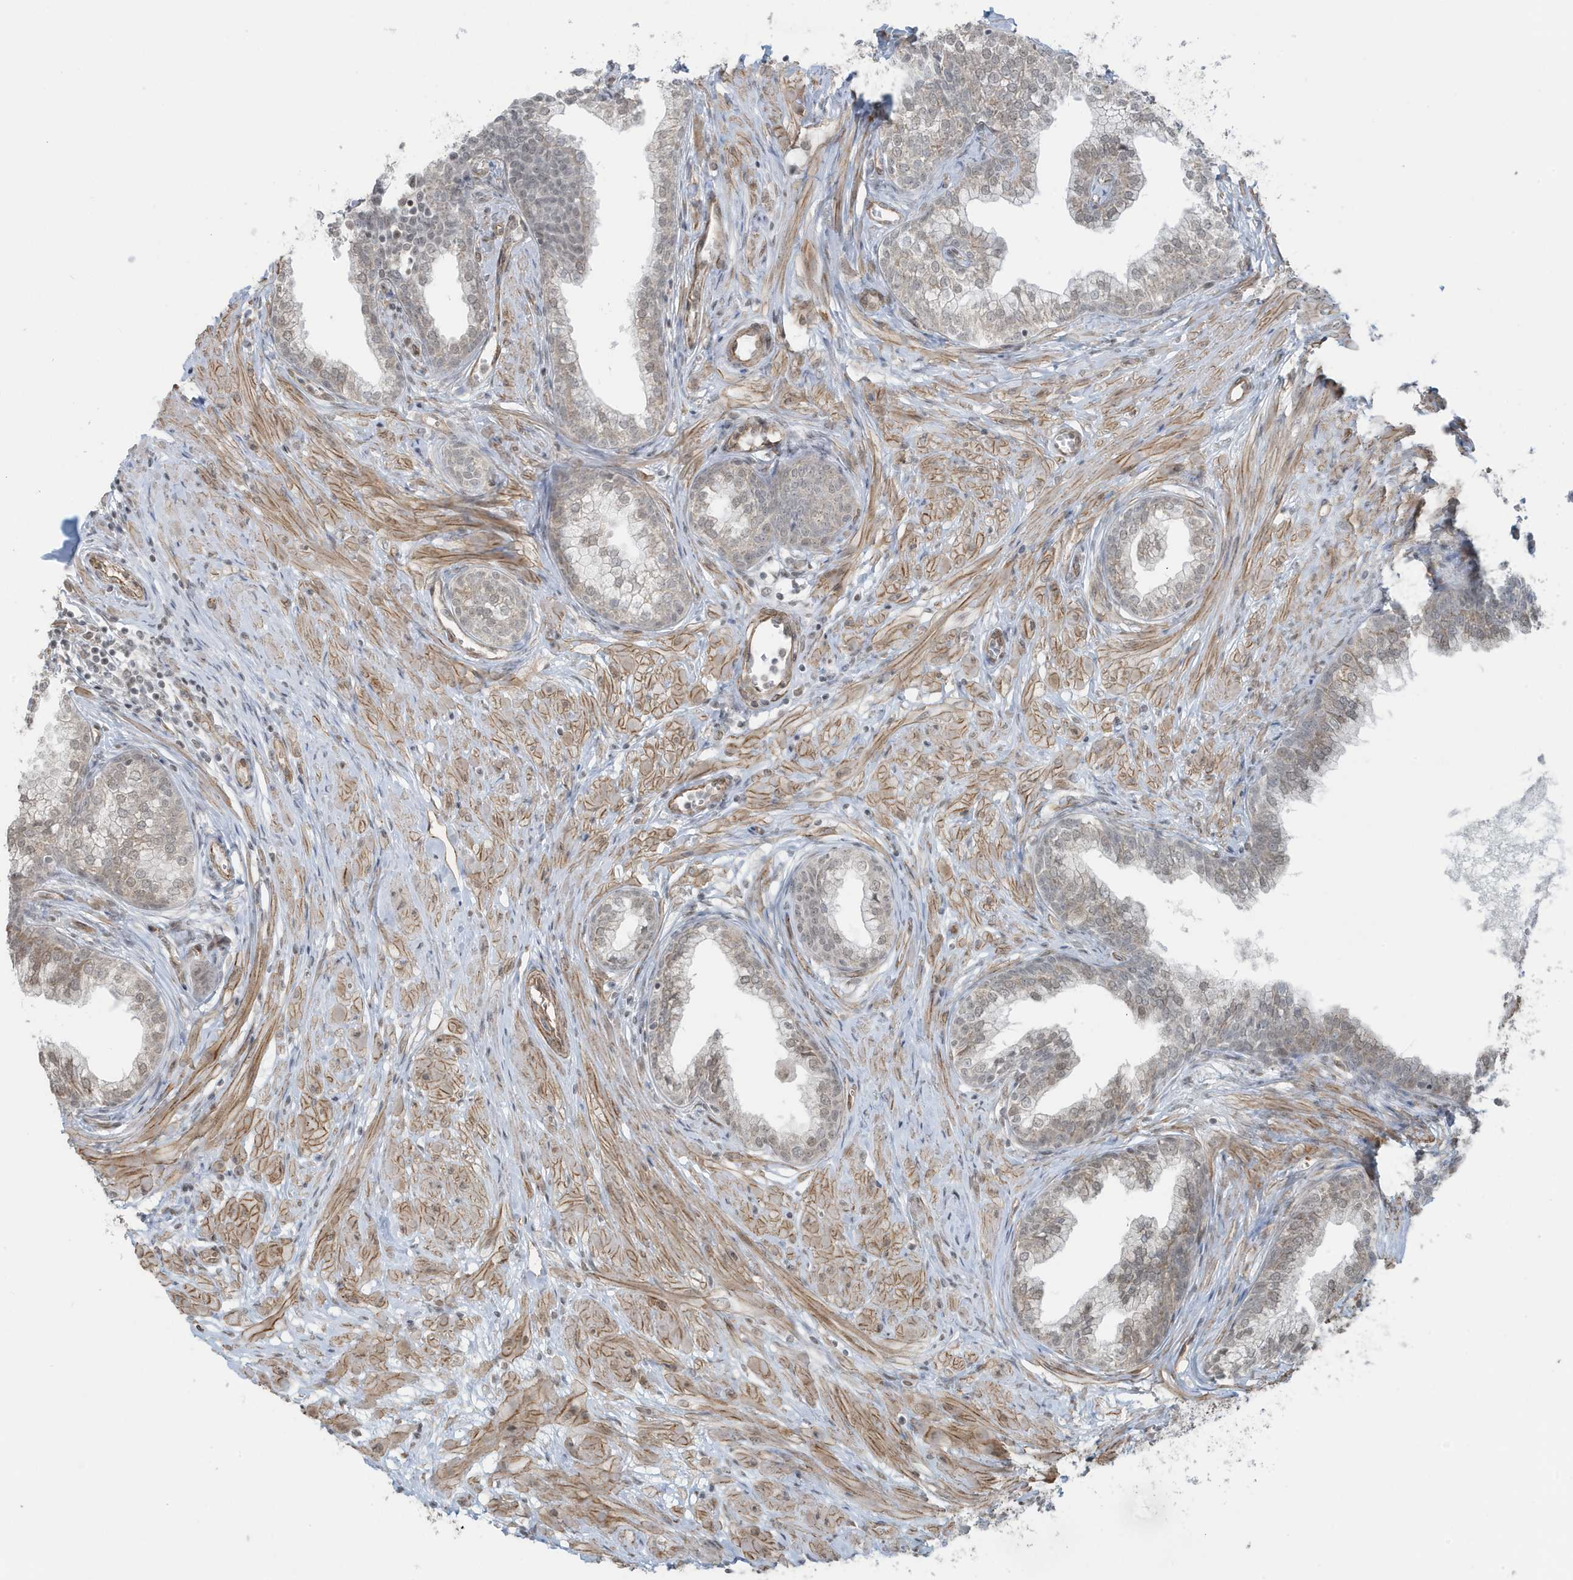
{"staining": {"intensity": "weak", "quantity": "25%-75%", "location": "nuclear"}, "tissue": "prostate", "cell_type": "Glandular cells", "image_type": "normal", "snomed": [{"axis": "morphology", "description": "Normal tissue, NOS"}, {"axis": "morphology", "description": "Urothelial carcinoma, Low grade"}, {"axis": "topography", "description": "Urinary bladder"}, {"axis": "topography", "description": "Prostate"}], "caption": "Immunohistochemical staining of benign prostate demonstrates weak nuclear protein staining in about 25%-75% of glandular cells. Ihc stains the protein in brown and the nuclei are stained blue.", "gene": "CHCHD4", "patient": {"sex": "male", "age": 60}}